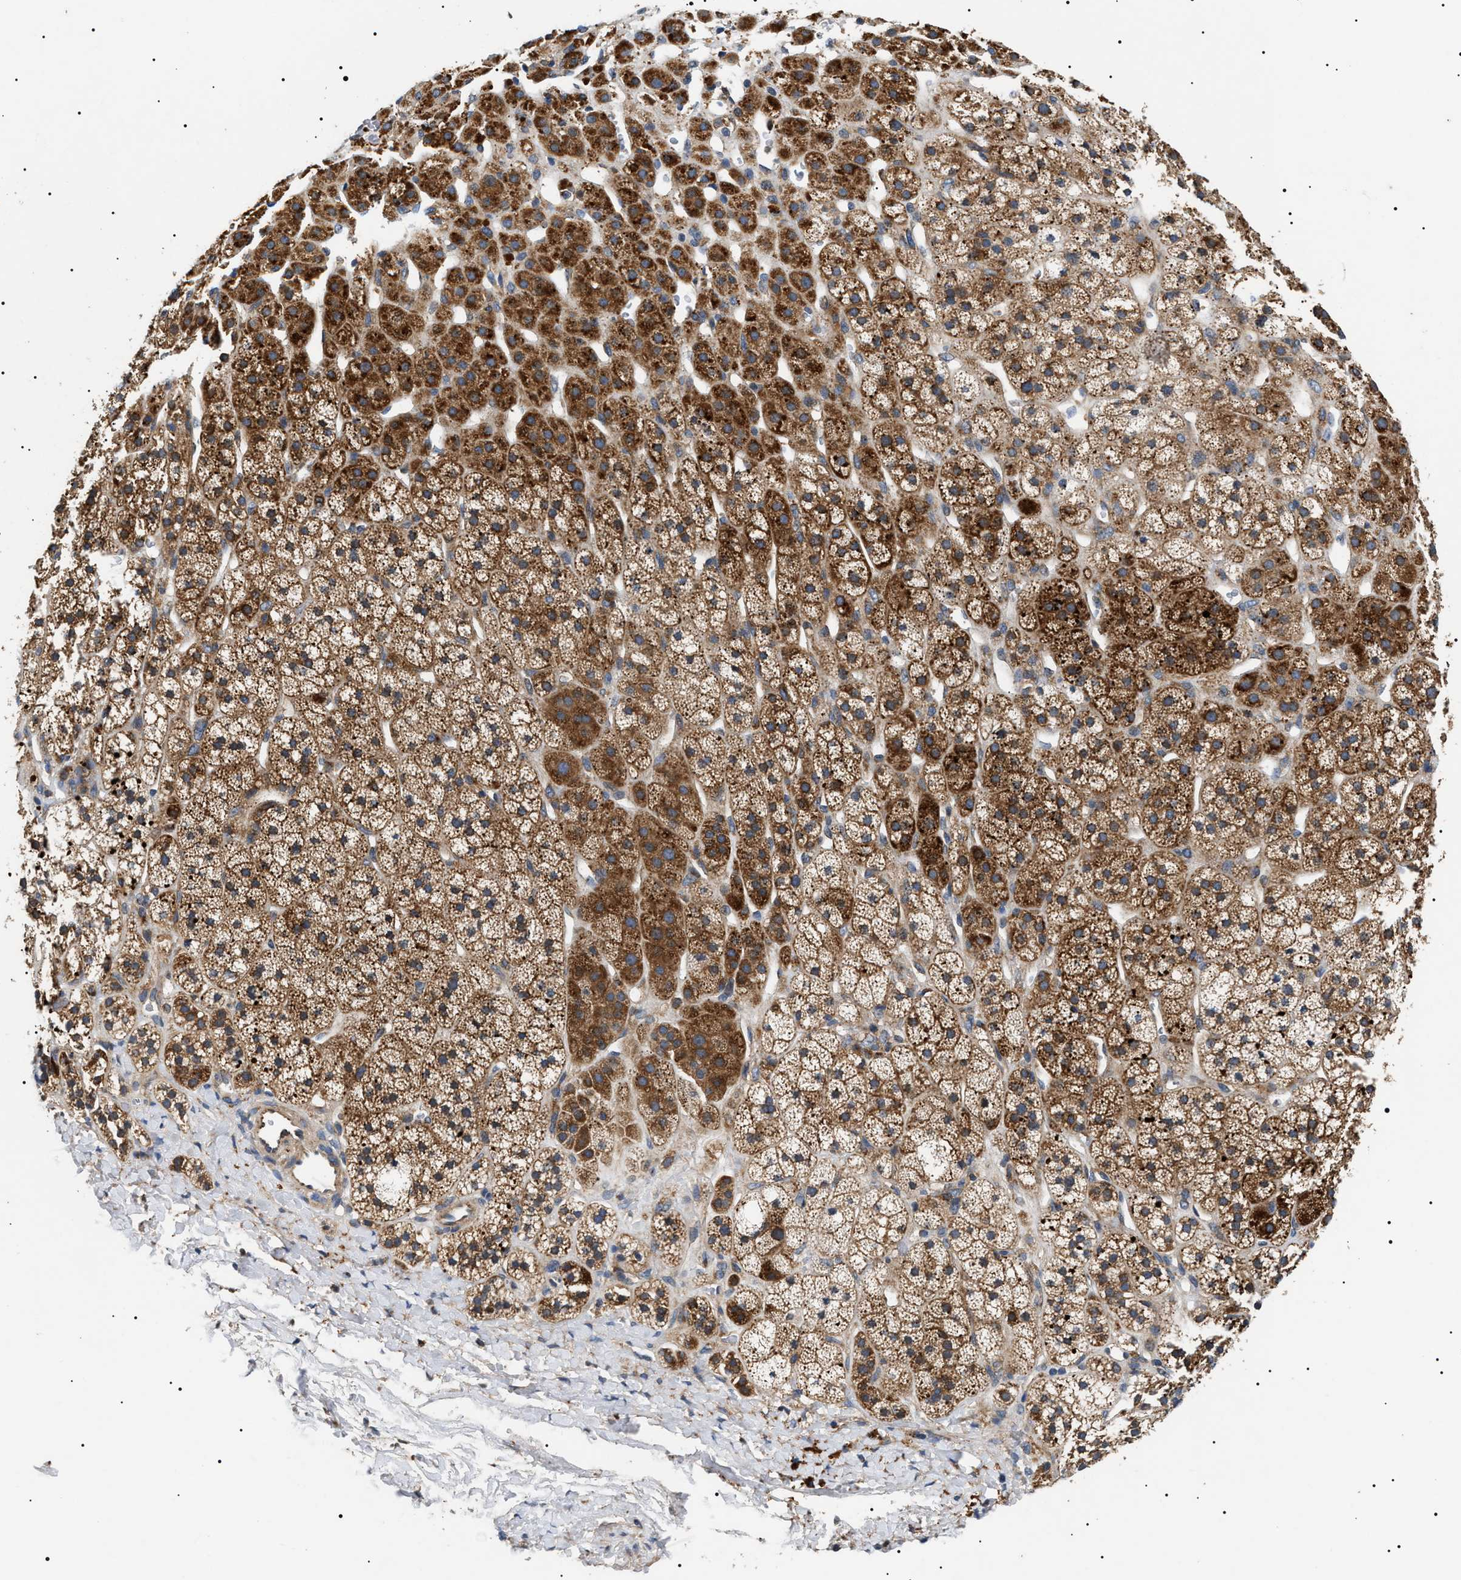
{"staining": {"intensity": "strong", "quantity": ">75%", "location": "cytoplasmic/membranous"}, "tissue": "adrenal gland", "cell_type": "Glandular cells", "image_type": "normal", "snomed": [{"axis": "morphology", "description": "Normal tissue, NOS"}, {"axis": "topography", "description": "Adrenal gland"}], "caption": "Immunohistochemical staining of benign adrenal gland displays >75% levels of strong cytoplasmic/membranous protein positivity in about >75% of glandular cells.", "gene": "OXSM", "patient": {"sex": "male", "age": 56}}